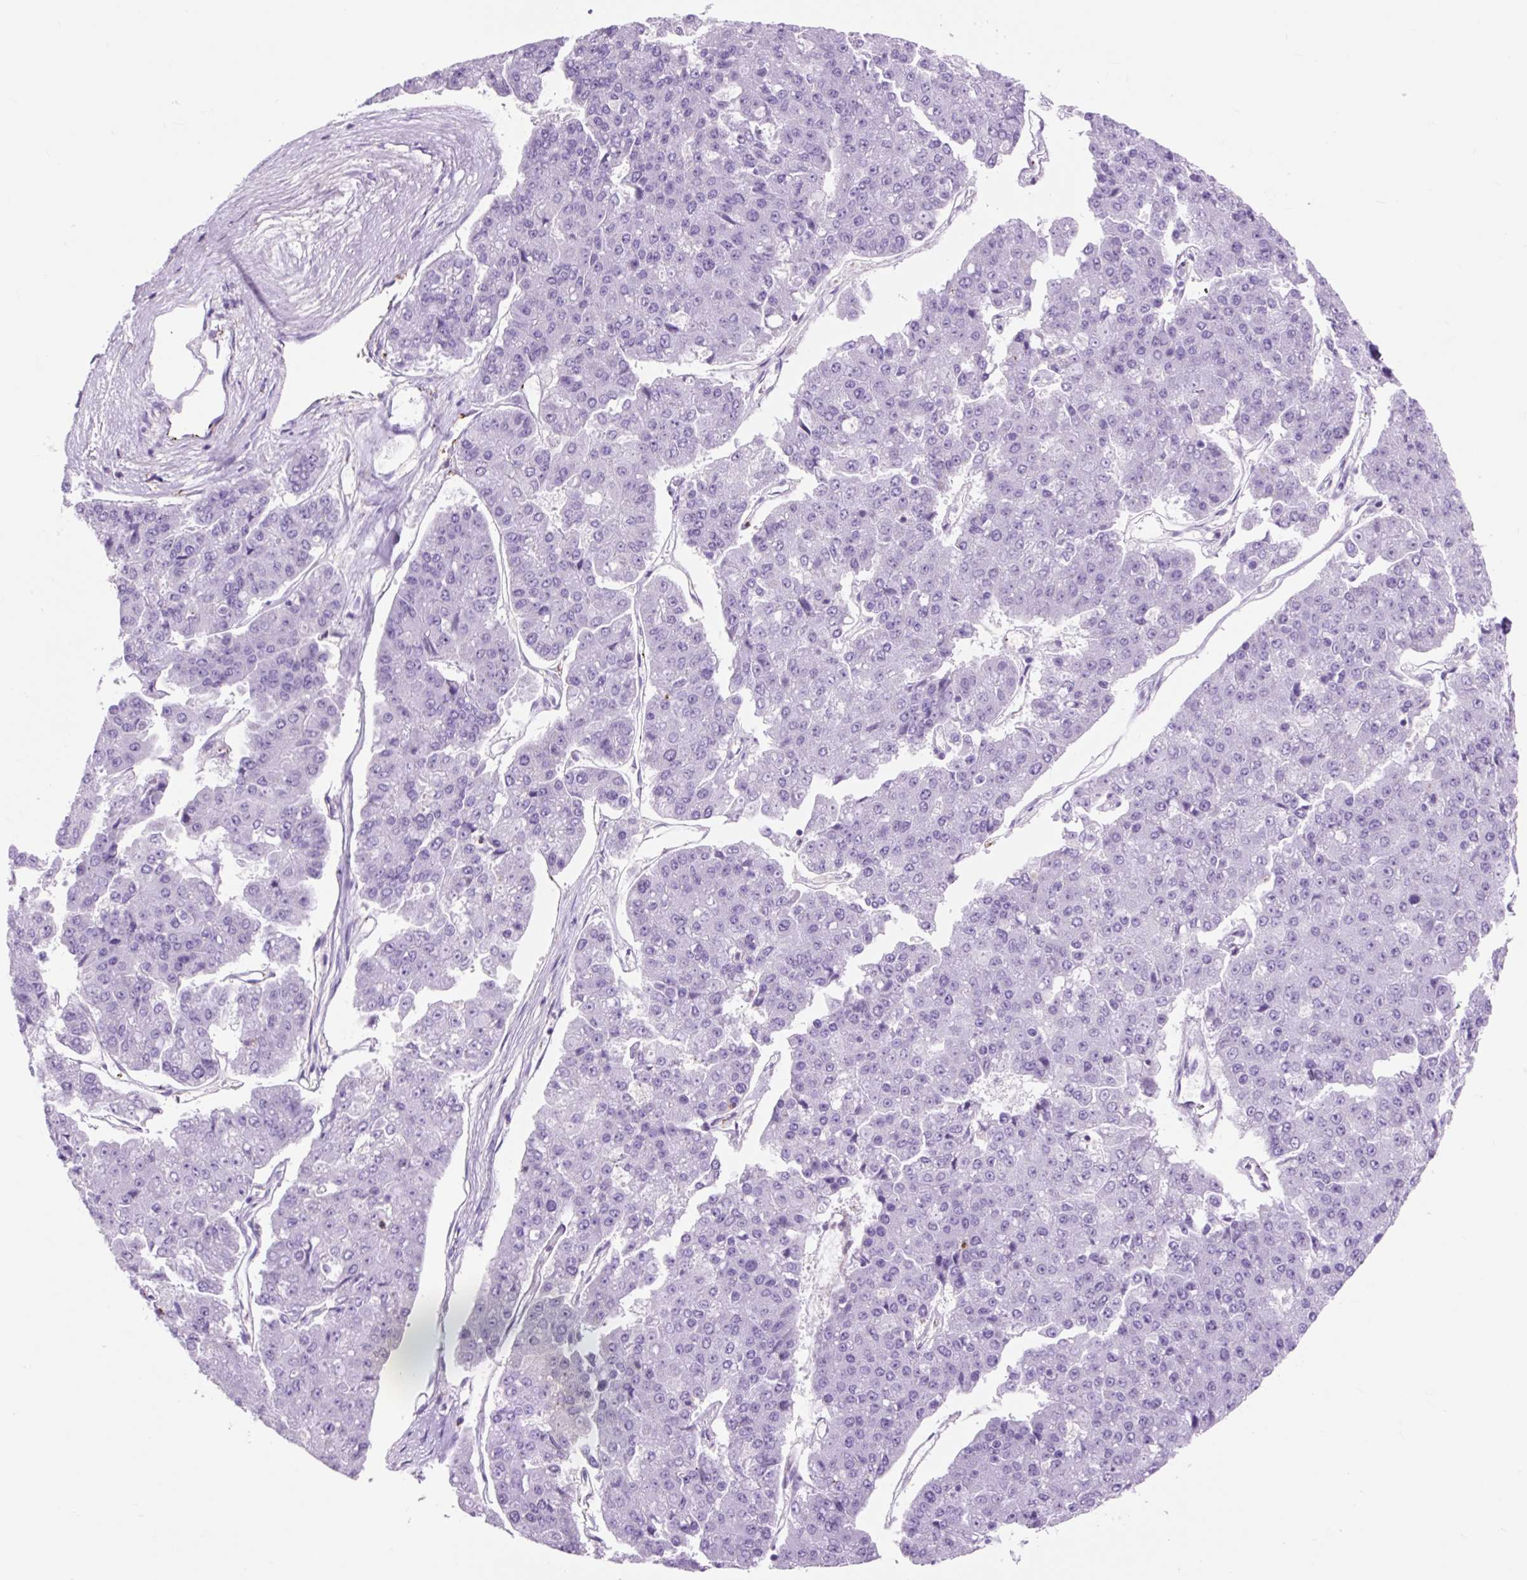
{"staining": {"intensity": "negative", "quantity": "none", "location": "none"}, "tissue": "pancreatic cancer", "cell_type": "Tumor cells", "image_type": "cancer", "snomed": [{"axis": "morphology", "description": "Adenocarcinoma, NOS"}, {"axis": "topography", "description": "Pancreas"}], "caption": "Immunohistochemistry micrograph of neoplastic tissue: human adenocarcinoma (pancreatic) stained with DAB (3,3'-diaminobenzidine) displays no significant protein staining in tumor cells. The staining was performed using DAB (3,3'-diaminobenzidine) to visualize the protein expression in brown, while the nuclei were stained in blue with hematoxylin (Magnification: 20x).", "gene": "OR10A7", "patient": {"sex": "male", "age": 50}}